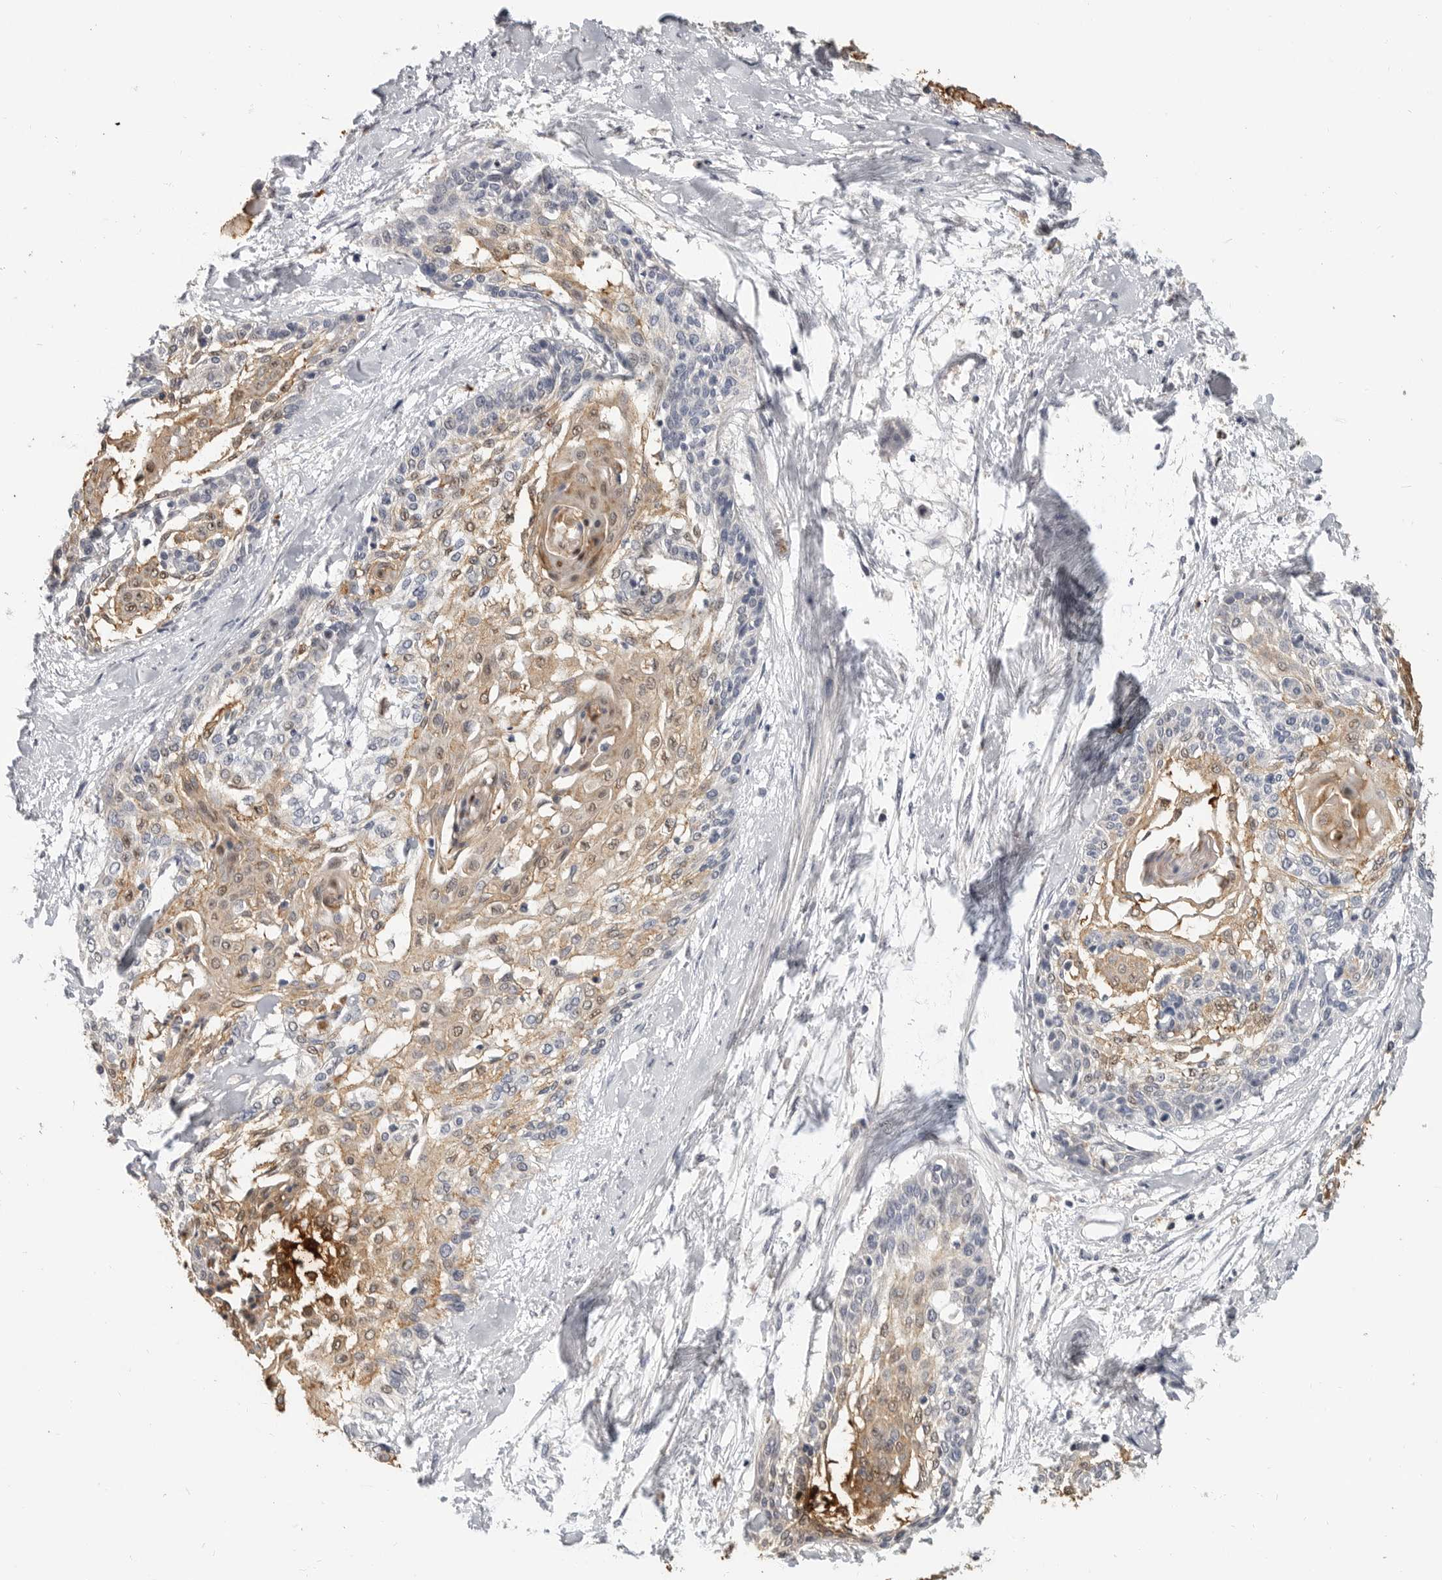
{"staining": {"intensity": "weak", "quantity": "25%-75%", "location": "cytoplasmic/membranous"}, "tissue": "cervical cancer", "cell_type": "Tumor cells", "image_type": "cancer", "snomed": [{"axis": "morphology", "description": "Squamous cell carcinoma, NOS"}, {"axis": "topography", "description": "Cervix"}], "caption": "Cervical cancer (squamous cell carcinoma) stained for a protein shows weak cytoplasmic/membranous positivity in tumor cells. Immunohistochemistry (ihc) stains the protein in brown and the nuclei are stained blue.", "gene": "LTBR", "patient": {"sex": "female", "age": 57}}